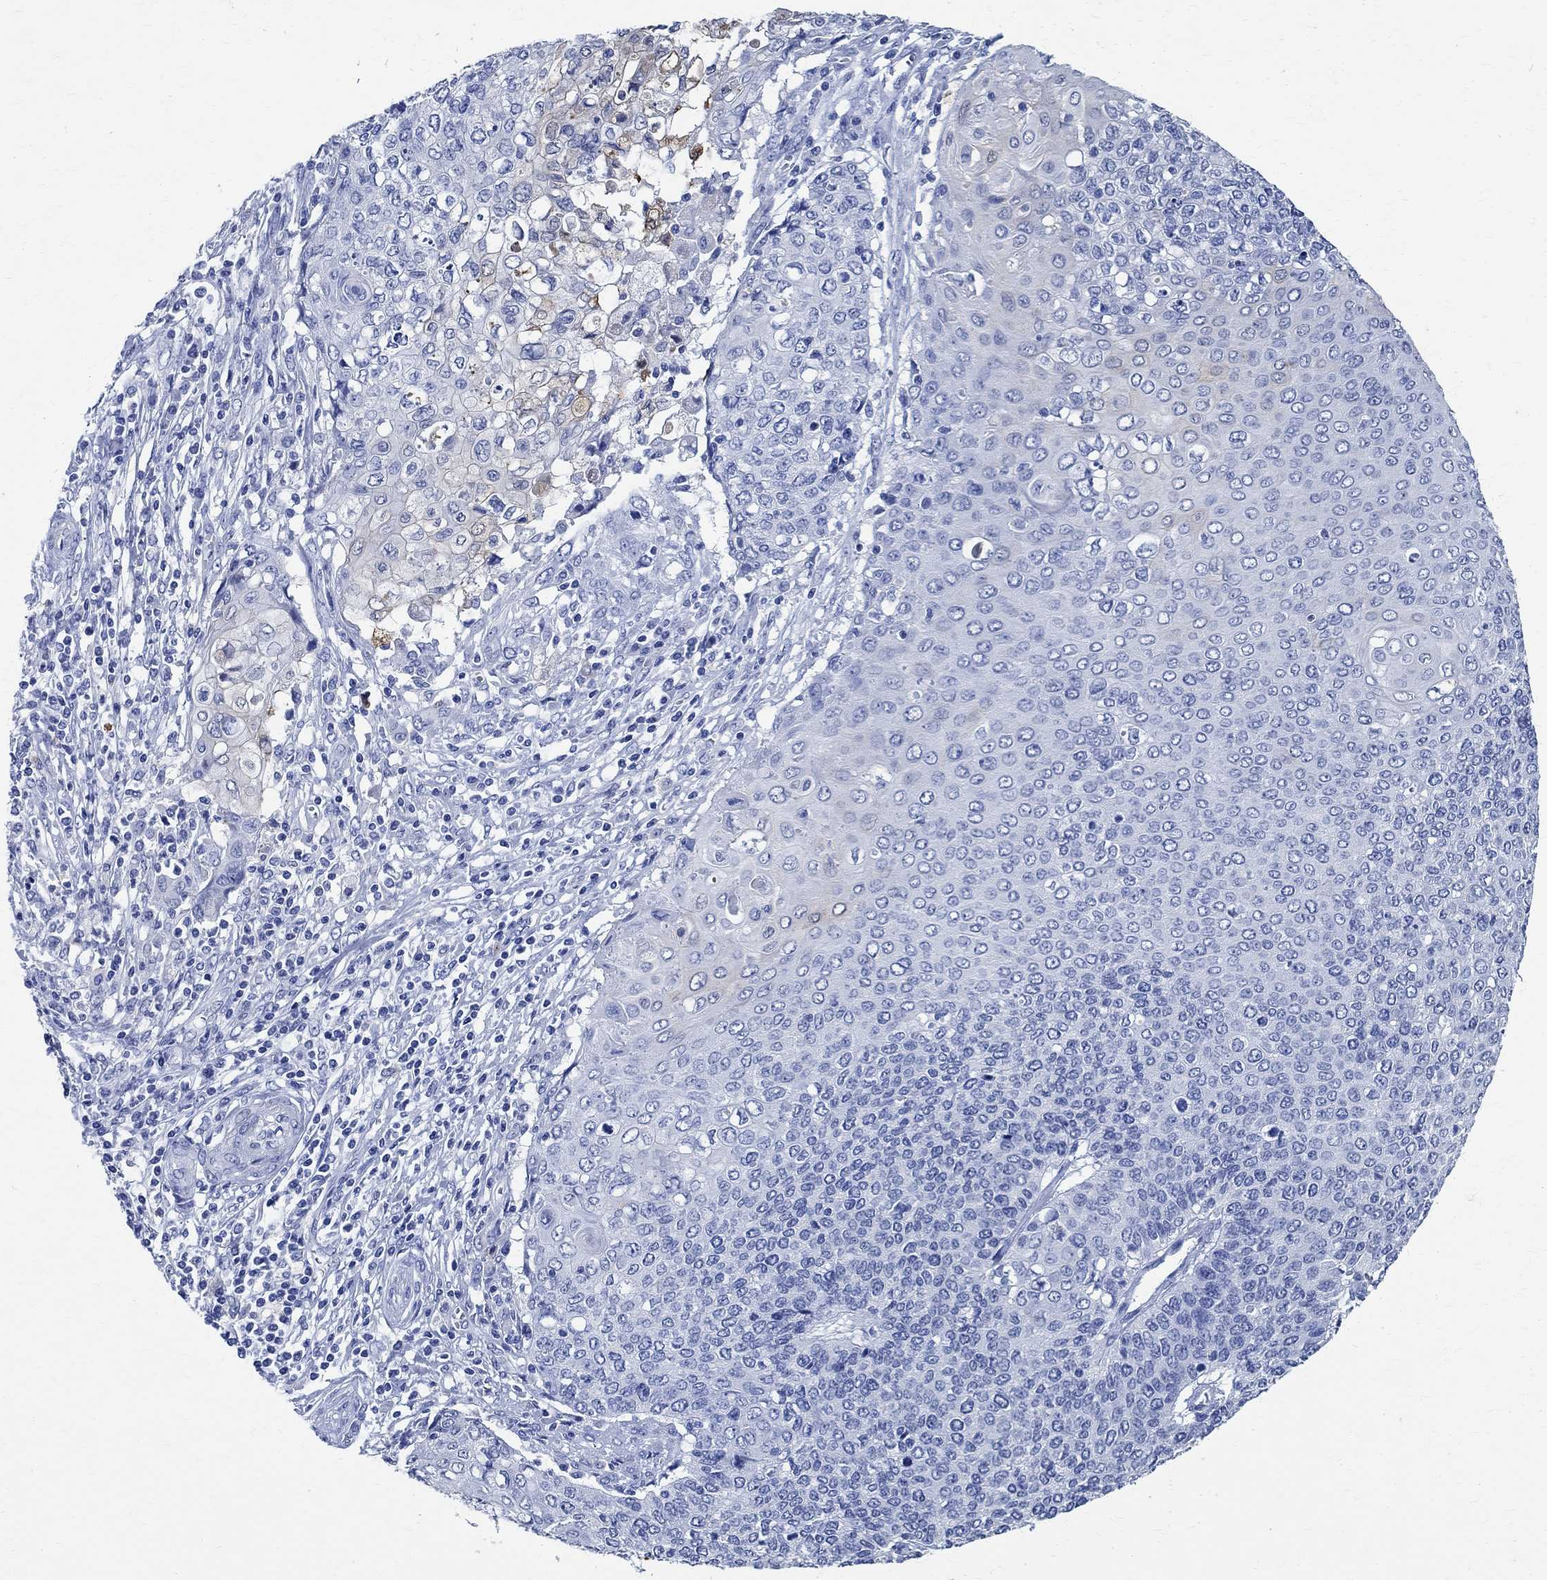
{"staining": {"intensity": "negative", "quantity": "none", "location": "none"}, "tissue": "cervical cancer", "cell_type": "Tumor cells", "image_type": "cancer", "snomed": [{"axis": "morphology", "description": "Squamous cell carcinoma, NOS"}, {"axis": "topography", "description": "Cervix"}], "caption": "Tumor cells are negative for protein expression in human squamous cell carcinoma (cervical).", "gene": "TMEM221", "patient": {"sex": "female", "age": 39}}